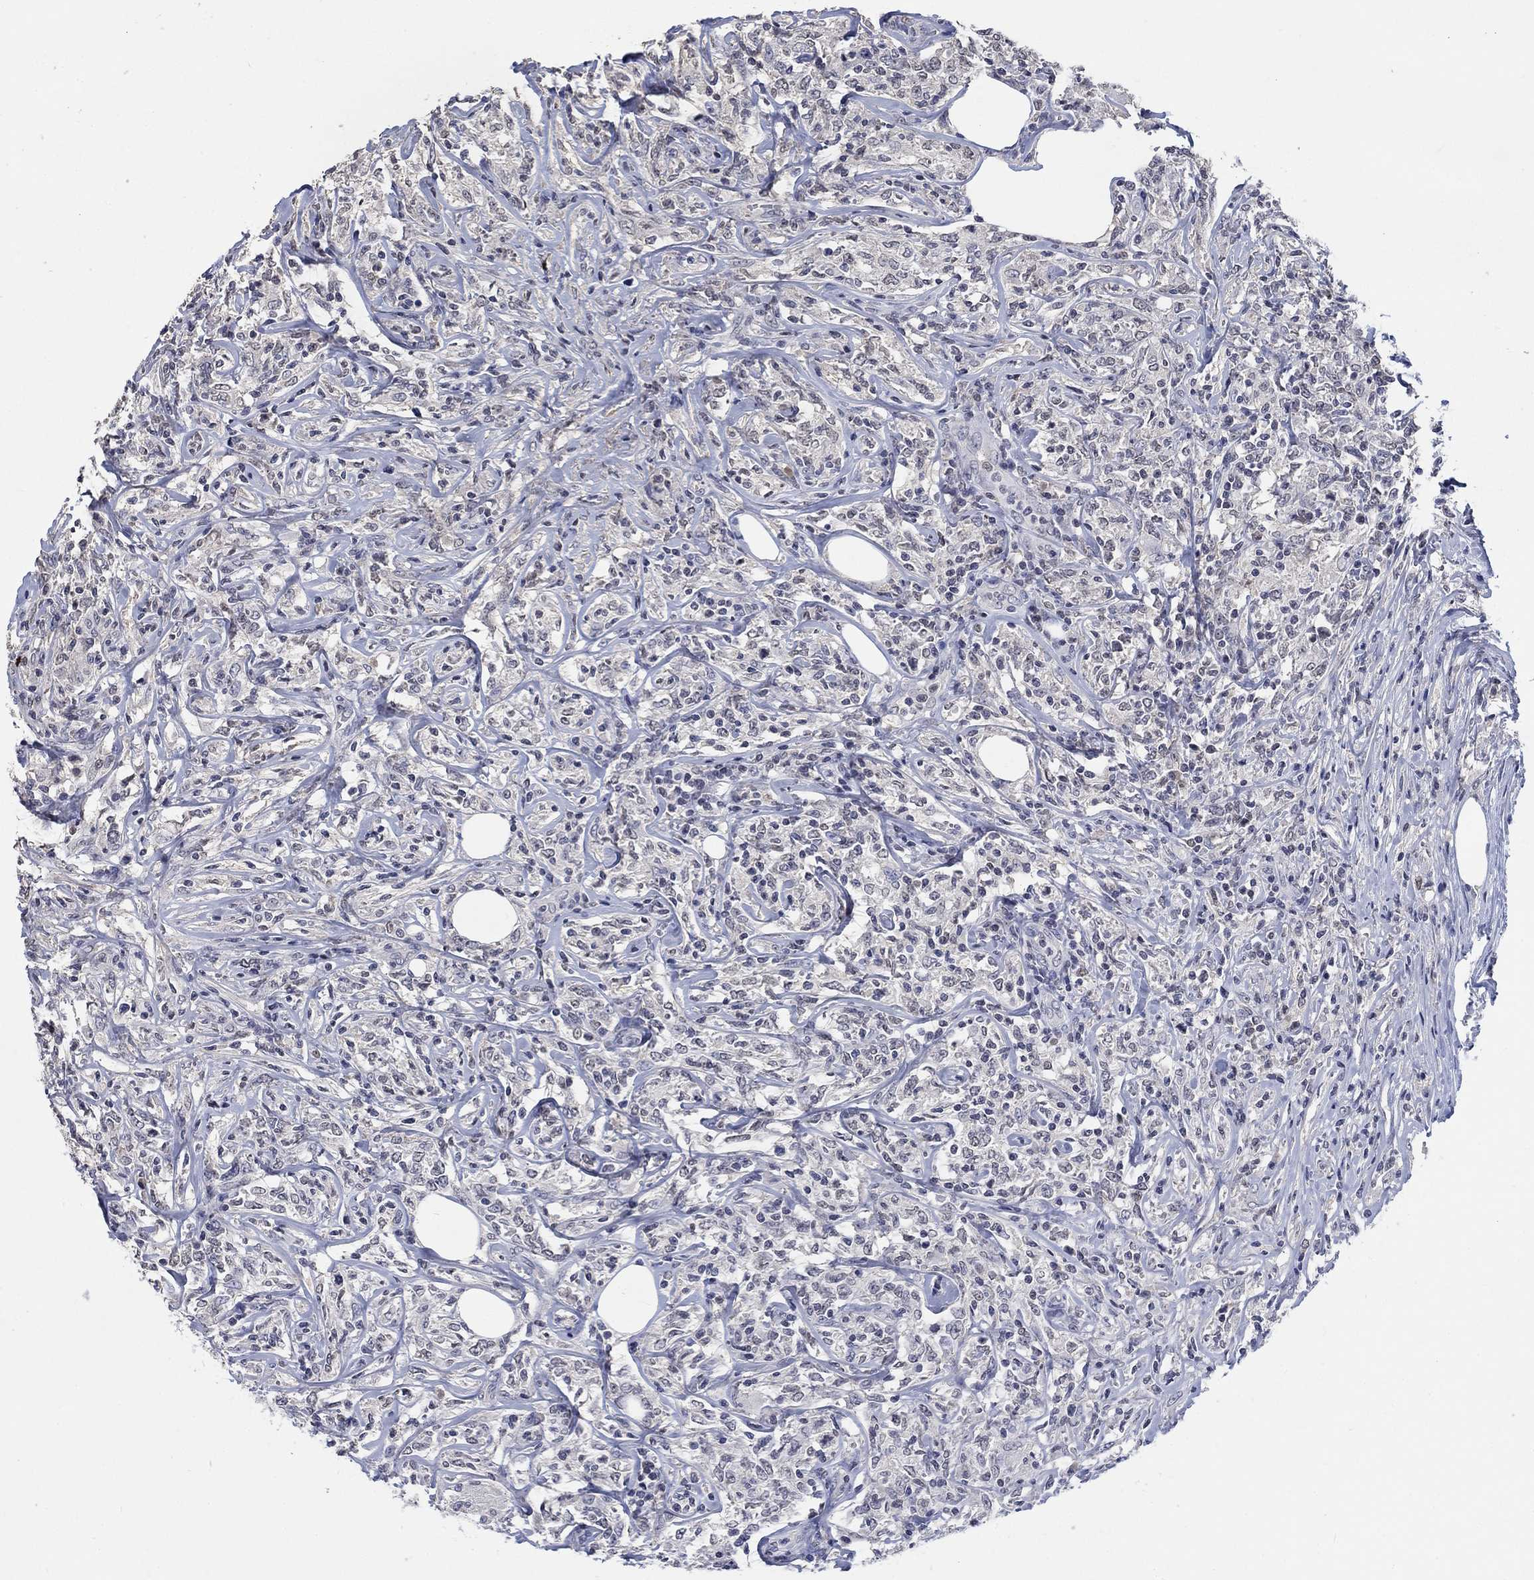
{"staining": {"intensity": "negative", "quantity": "none", "location": "none"}, "tissue": "lymphoma", "cell_type": "Tumor cells", "image_type": "cancer", "snomed": [{"axis": "morphology", "description": "Malignant lymphoma, non-Hodgkin's type, High grade"}, {"axis": "topography", "description": "Lymph node"}], "caption": "The immunohistochemistry histopathology image has no significant expression in tumor cells of lymphoma tissue.", "gene": "ZBTB18", "patient": {"sex": "female", "age": 84}}